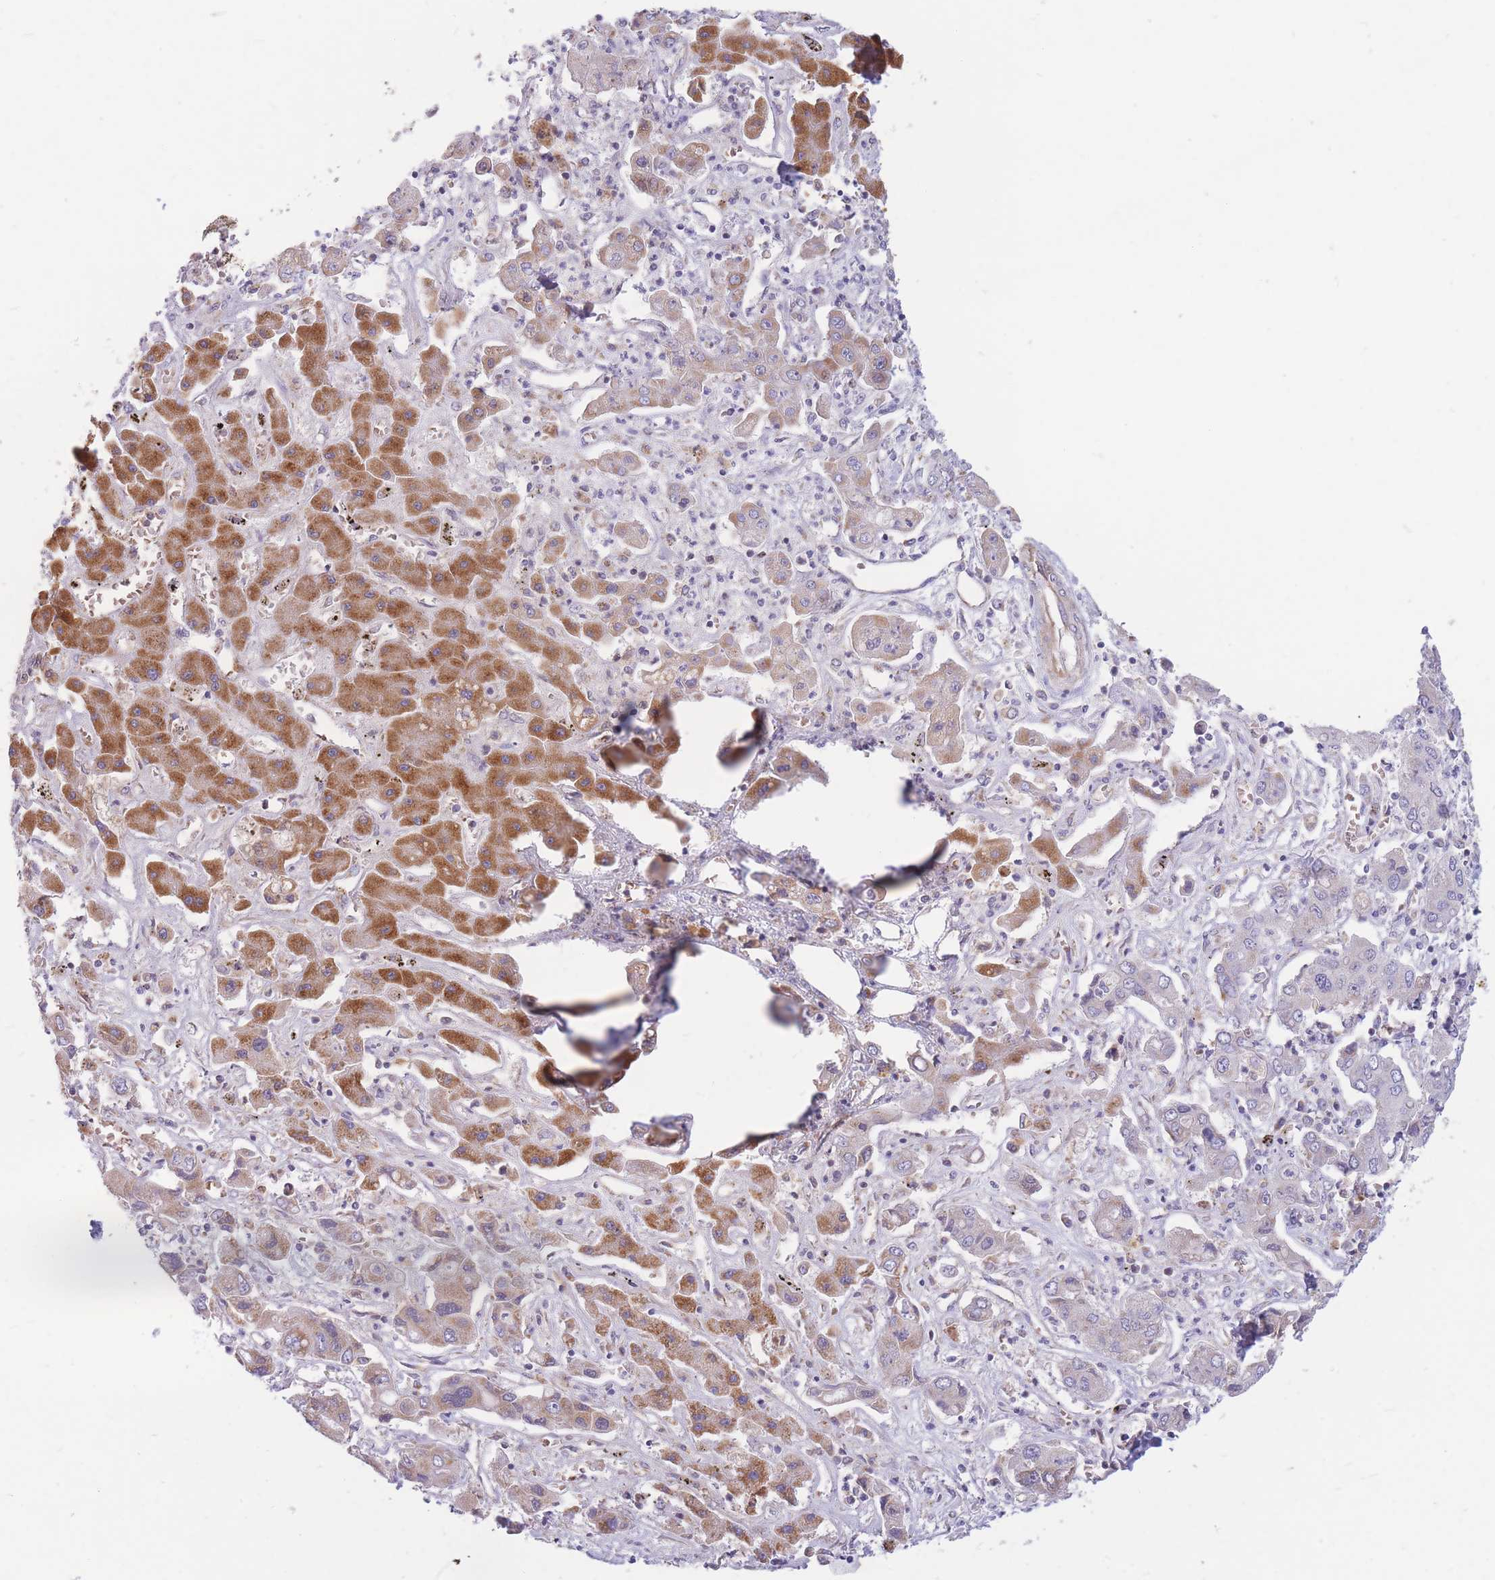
{"staining": {"intensity": "moderate", "quantity": "25%-75%", "location": "cytoplasmic/membranous"}, "tissue": "liver cancer", "cell_type": "Tumor cells", "image_type": "cancer", "snomed": [{"axis": "morphology", "description": "Cholangiocarcinoma"}, {"axis": "topography", "description": "Liver"}], "caption": "Brown immunohistochemical staining in liver cholangiocarcinoma exhibits moderate cytoplasmic/membranous expression in approximately 25%-75% of tumor cells.", "gene": "MRPS9", "patient": {"sex": "male", "age": 67}}